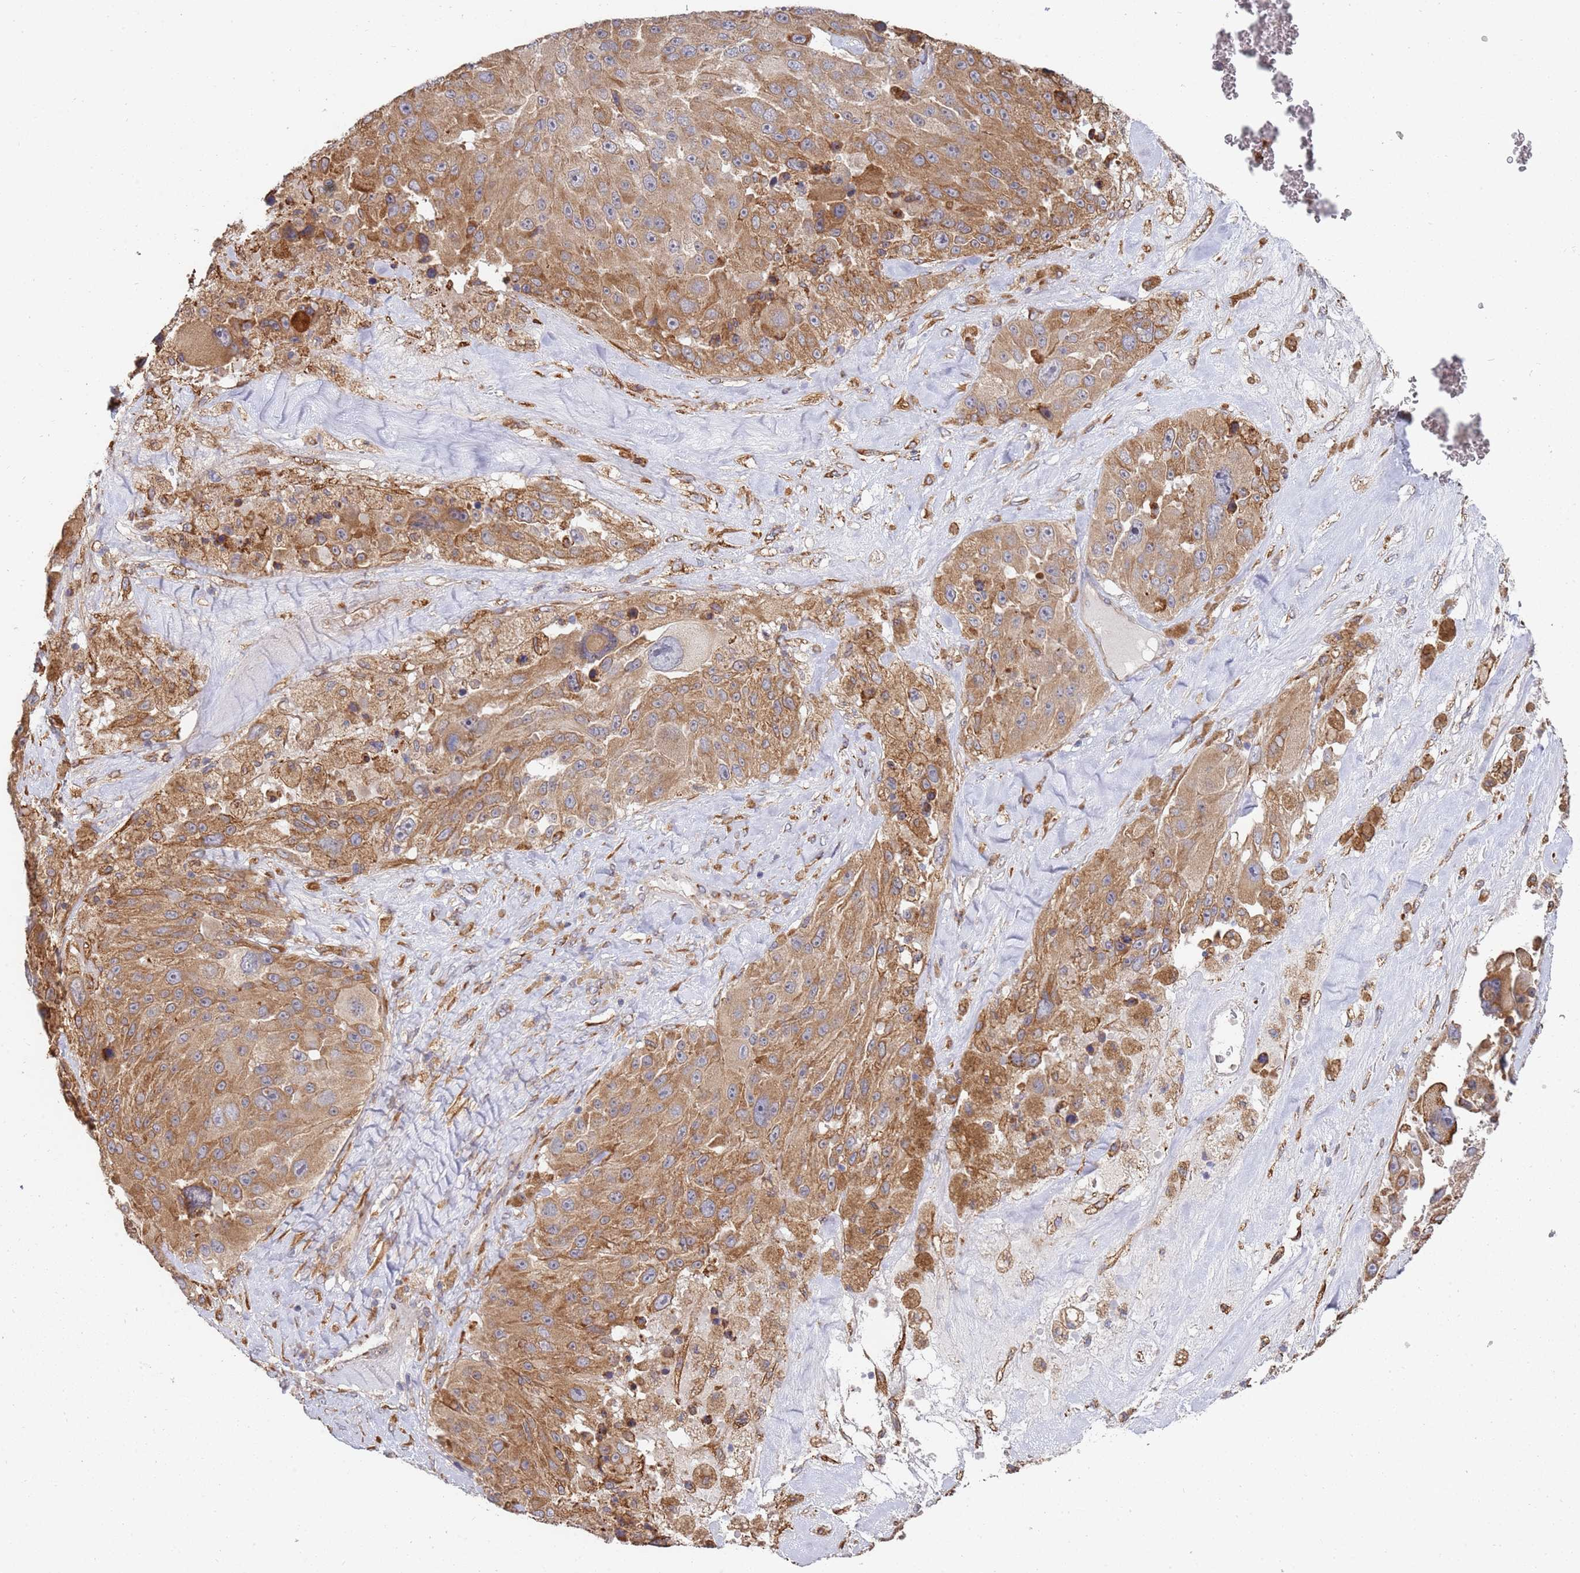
{"staining": {"intensity": "moderate", "quantity": ">75%", "location": "cytoplasmic/membranous"}, "tissue": "melanoma", "cell_type": "Tumor cells", "image_type": "cancer", "snomed": [{"axis": "morphology", "description": "Malignant melanoma, Metastatic site"}, {"axis": "topography", "description": "Lymph node"}], "caption": "Immunohistochemical staining of malignant melanoma (metastatic site) reveals medium levels of moderate cytoplasmic/membranous expression in about >75% of tumor cells.", "gene": "VRK2", "patient": {"sex": "male", "age": 62}}